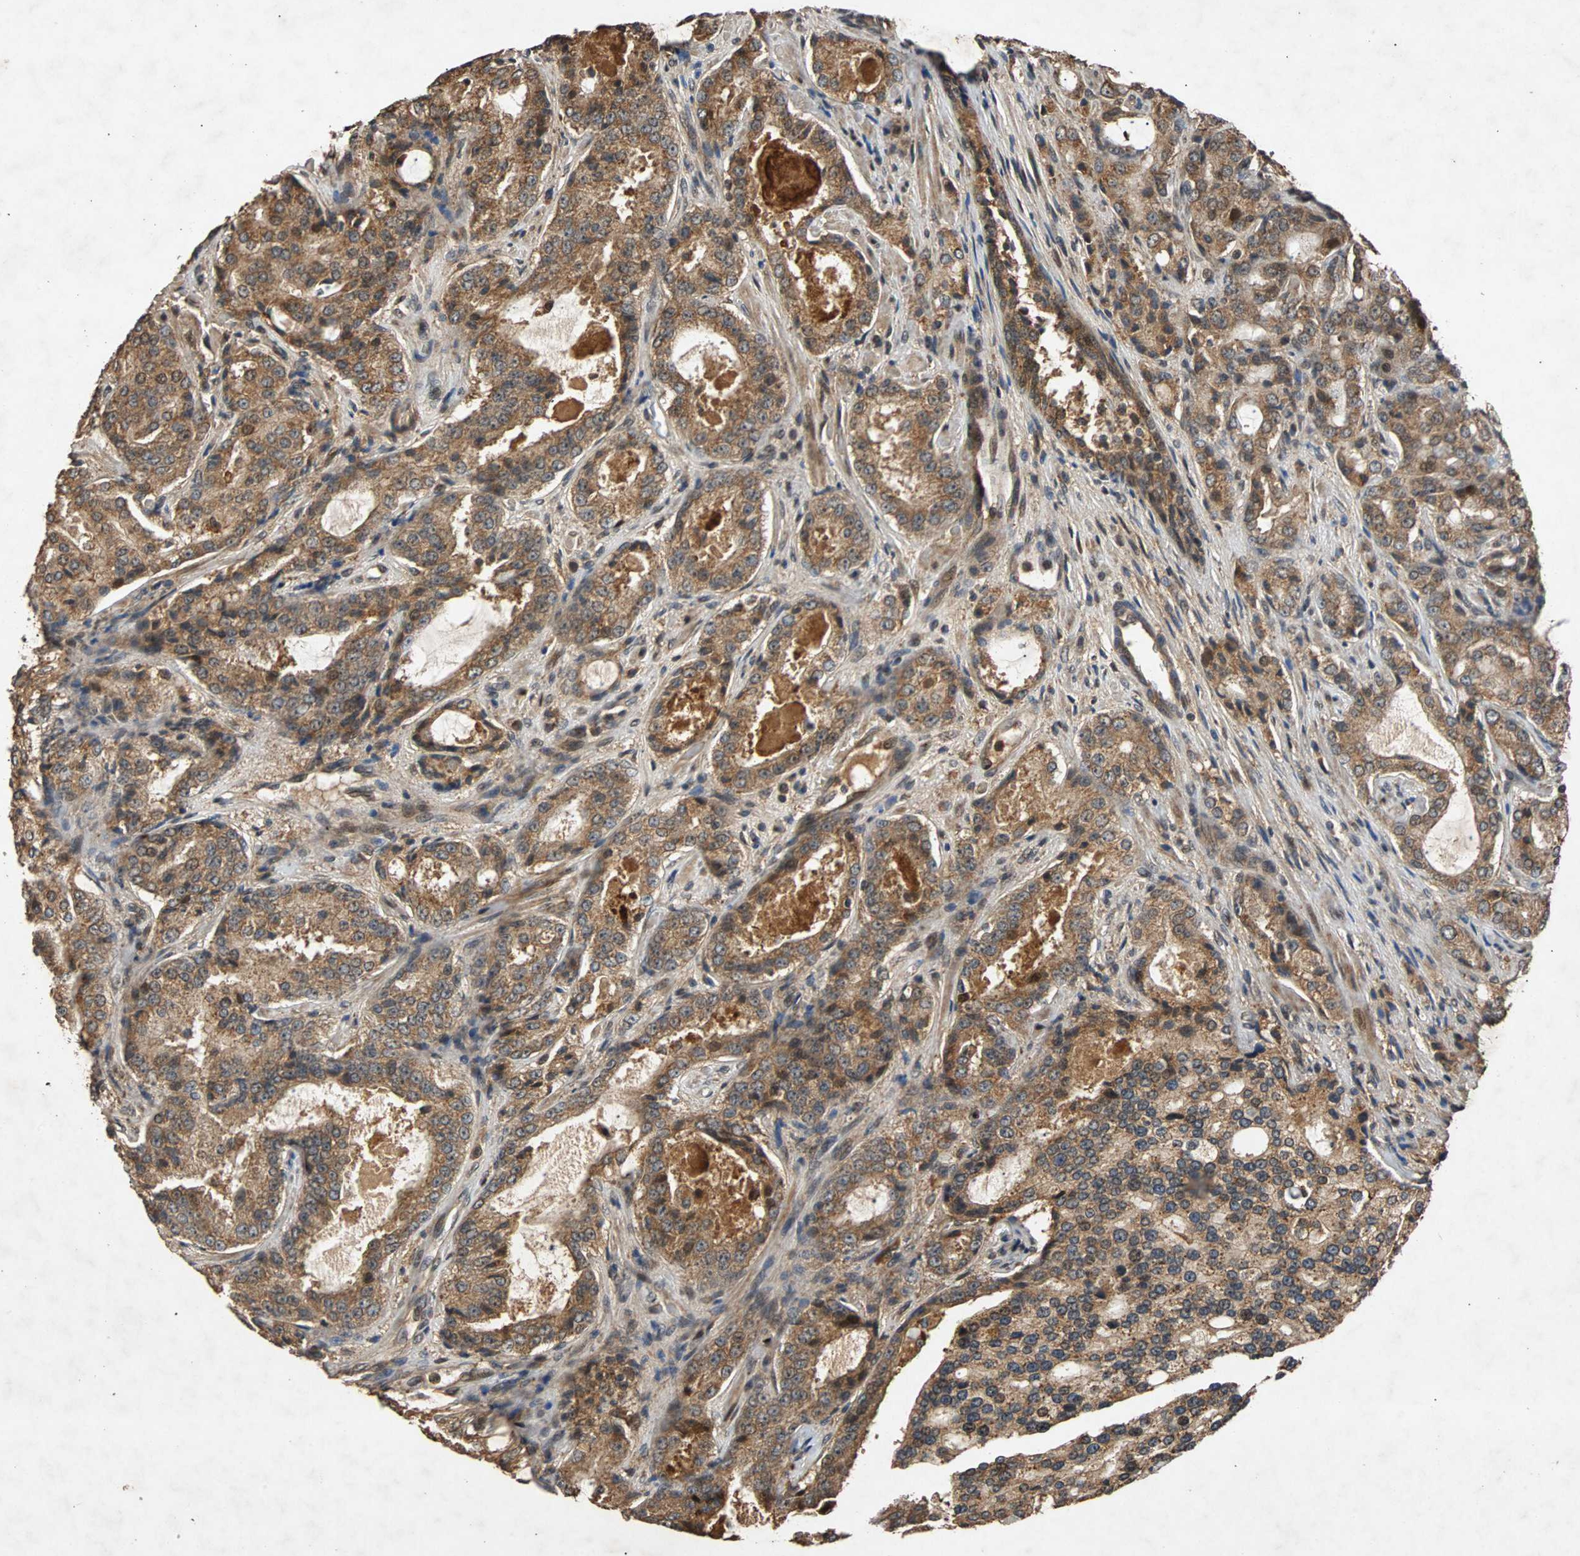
{"staining": {"intensity": "moderate", "quantity": ">75%", "location": "cytoplasmic/membranous"}, "tissue": "prostate cancer", "cell_type": "Tumor cells", "image_type": "cancer", "snomed": [{"axis": "morphology", "description": "Adenocarcinoma, High grade"}, {"axis": "topography", "description": "Prostate"}], "caption": "Immunohistochemical staining of human prostate cancer demonstrates medium levels of moderate cytoplasmic/membranous protein positivity in about >75% of tumor cells. (DAB IHC, brown staining for protein, blue staining for nuclei).", "gene": "USP31", "patient": {"sex": "male", "age": 72}}